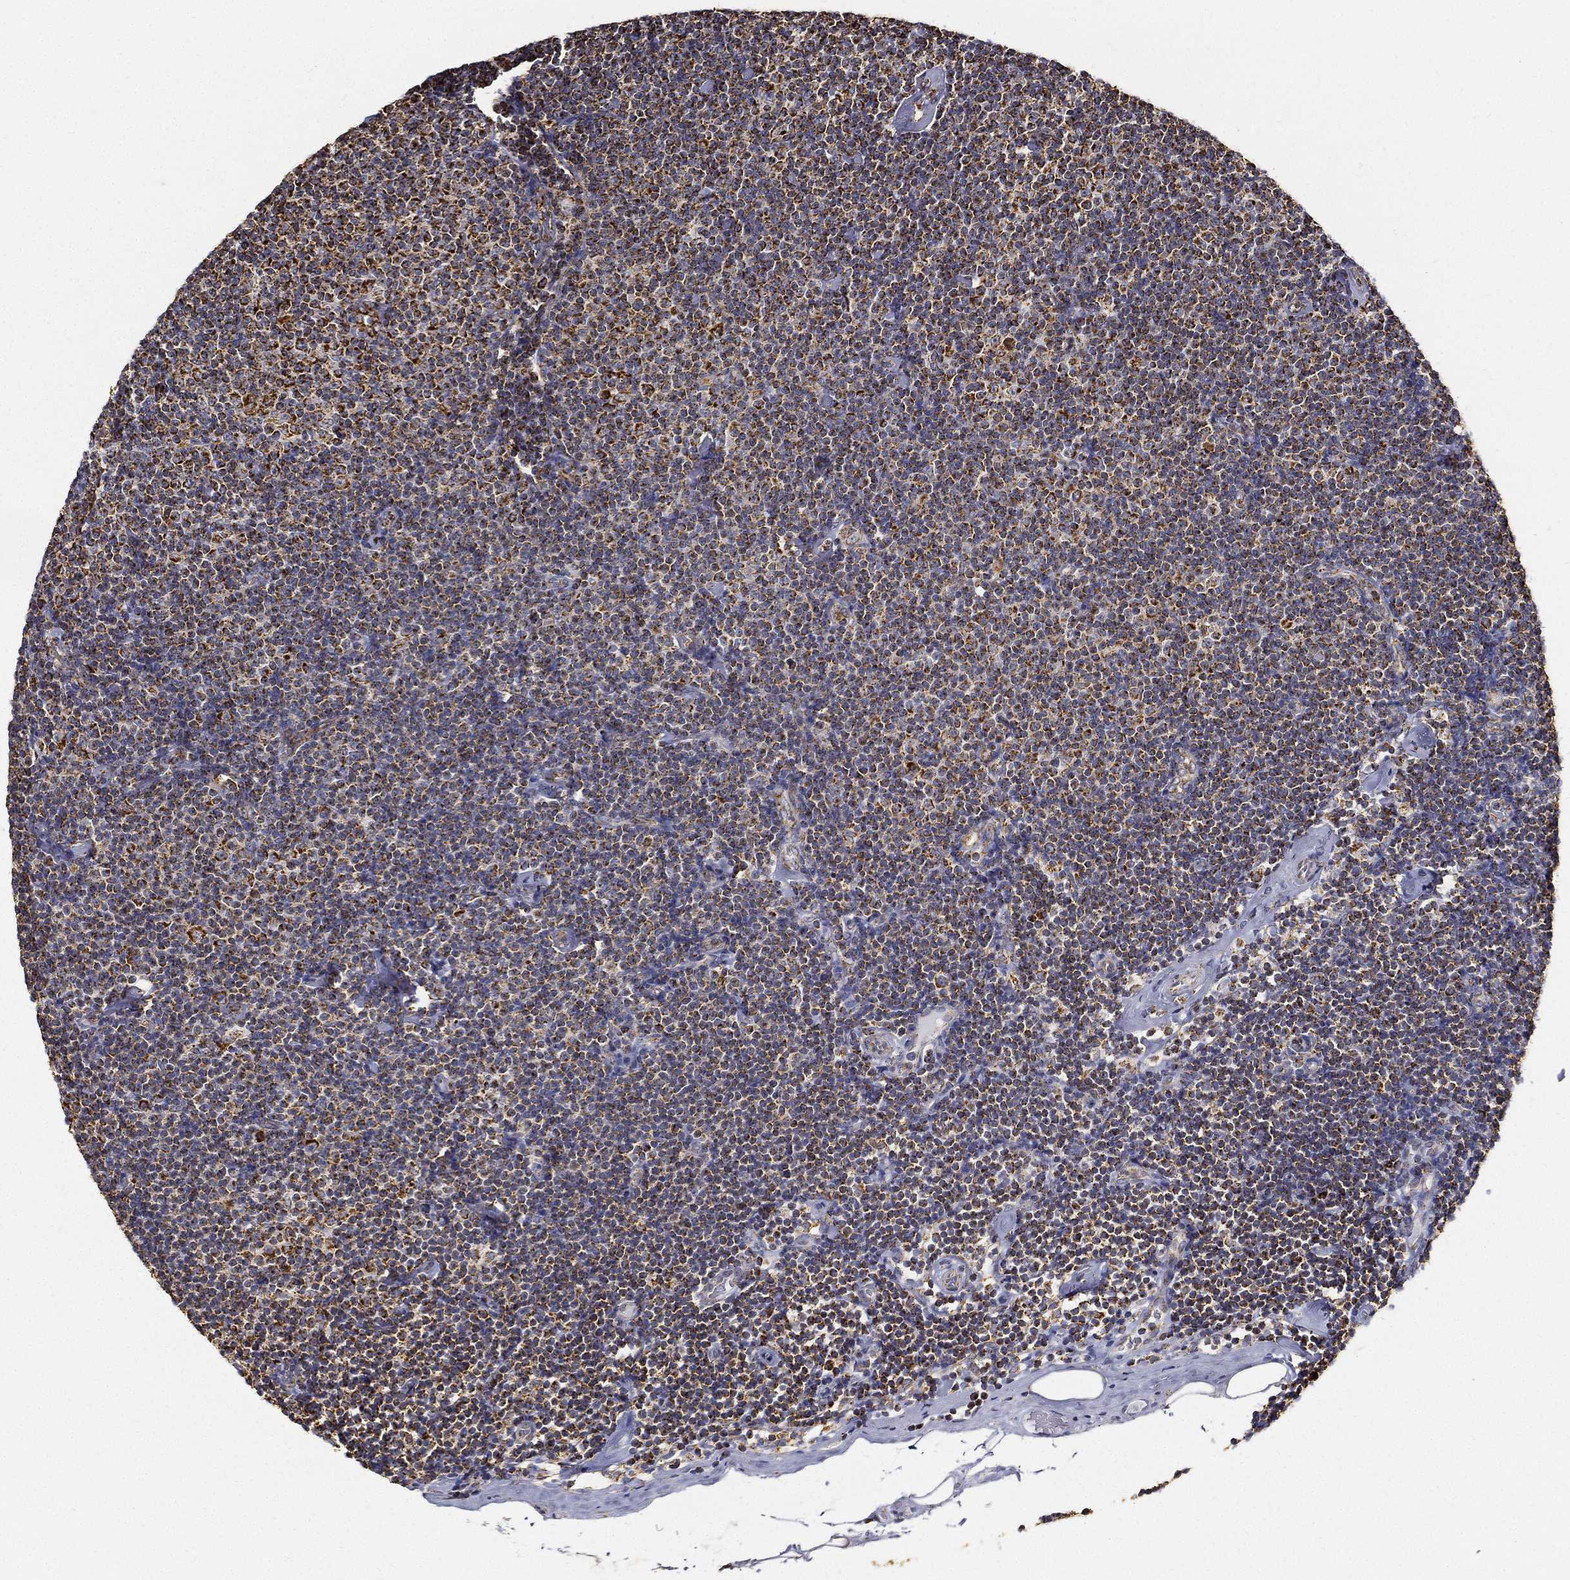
{"staining": {"intensity": "moderate", "quantity": ">75%", "location": "cytoplasmic/membranous"}, "tissue": "lymphoma", "cell_type": "Tumor cells", "image_type": "cancer", "snomed": [{"axis": "morphology", "description": "Malignant lymphoma, non-Hodgkin's type, Low grade"}, {"axis": "topography", "description": "Lymph node"}], "caption": "This histopathology image reveals lymphoma stained with immunohistochemistry to label a protein in brown. The cytoplasmic/membranous of tumor cells show moderate positivity for the protein. Nuclei are counter-stained blue.", "gene": "NDUFAB1", "patient": {"sex": "male", "age": 81}}